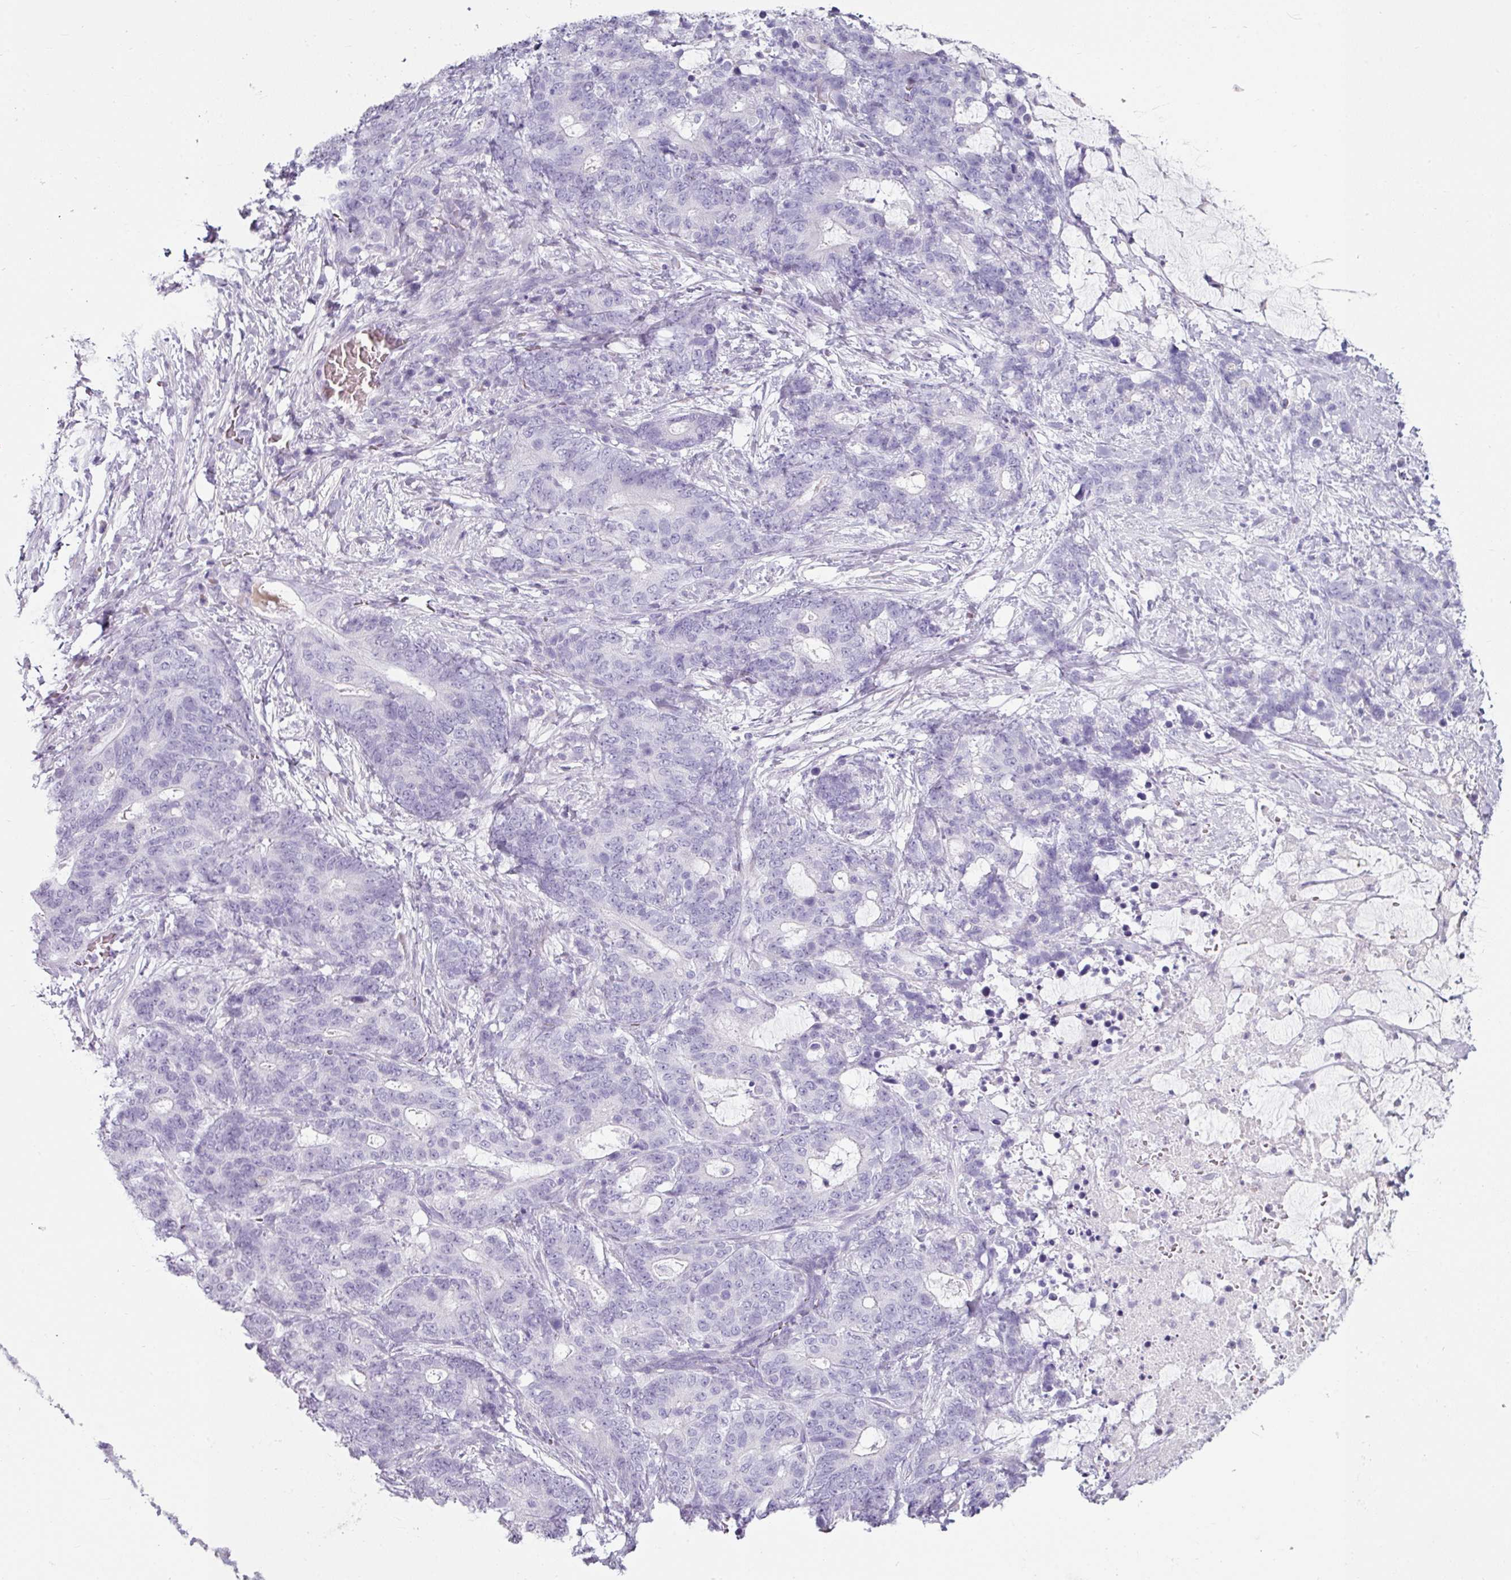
{"staining": {"intensity": "negative", "quantity": "none", "location": "none"}, "tissue": "stomach cancer", "cell_type": "Tumor cells", "image_type": "cancer", "snomed": [{"axis": "morphology", "description": "Normal tissue, NOS"}, {"axis": "morphology", "description": "Adenocarcinoma, NOS"}, {"axis": "topography", "description": "Stomach"}], "caption": "High magnification brightfield microscopy of stomach adenocarcinoma stained with DAB (brown) and counterstained with hematoxylin (blue): tumor cells show no significant expression.", "gene": "CLCA1", "patient": {"sex": "female", "age": 64}}